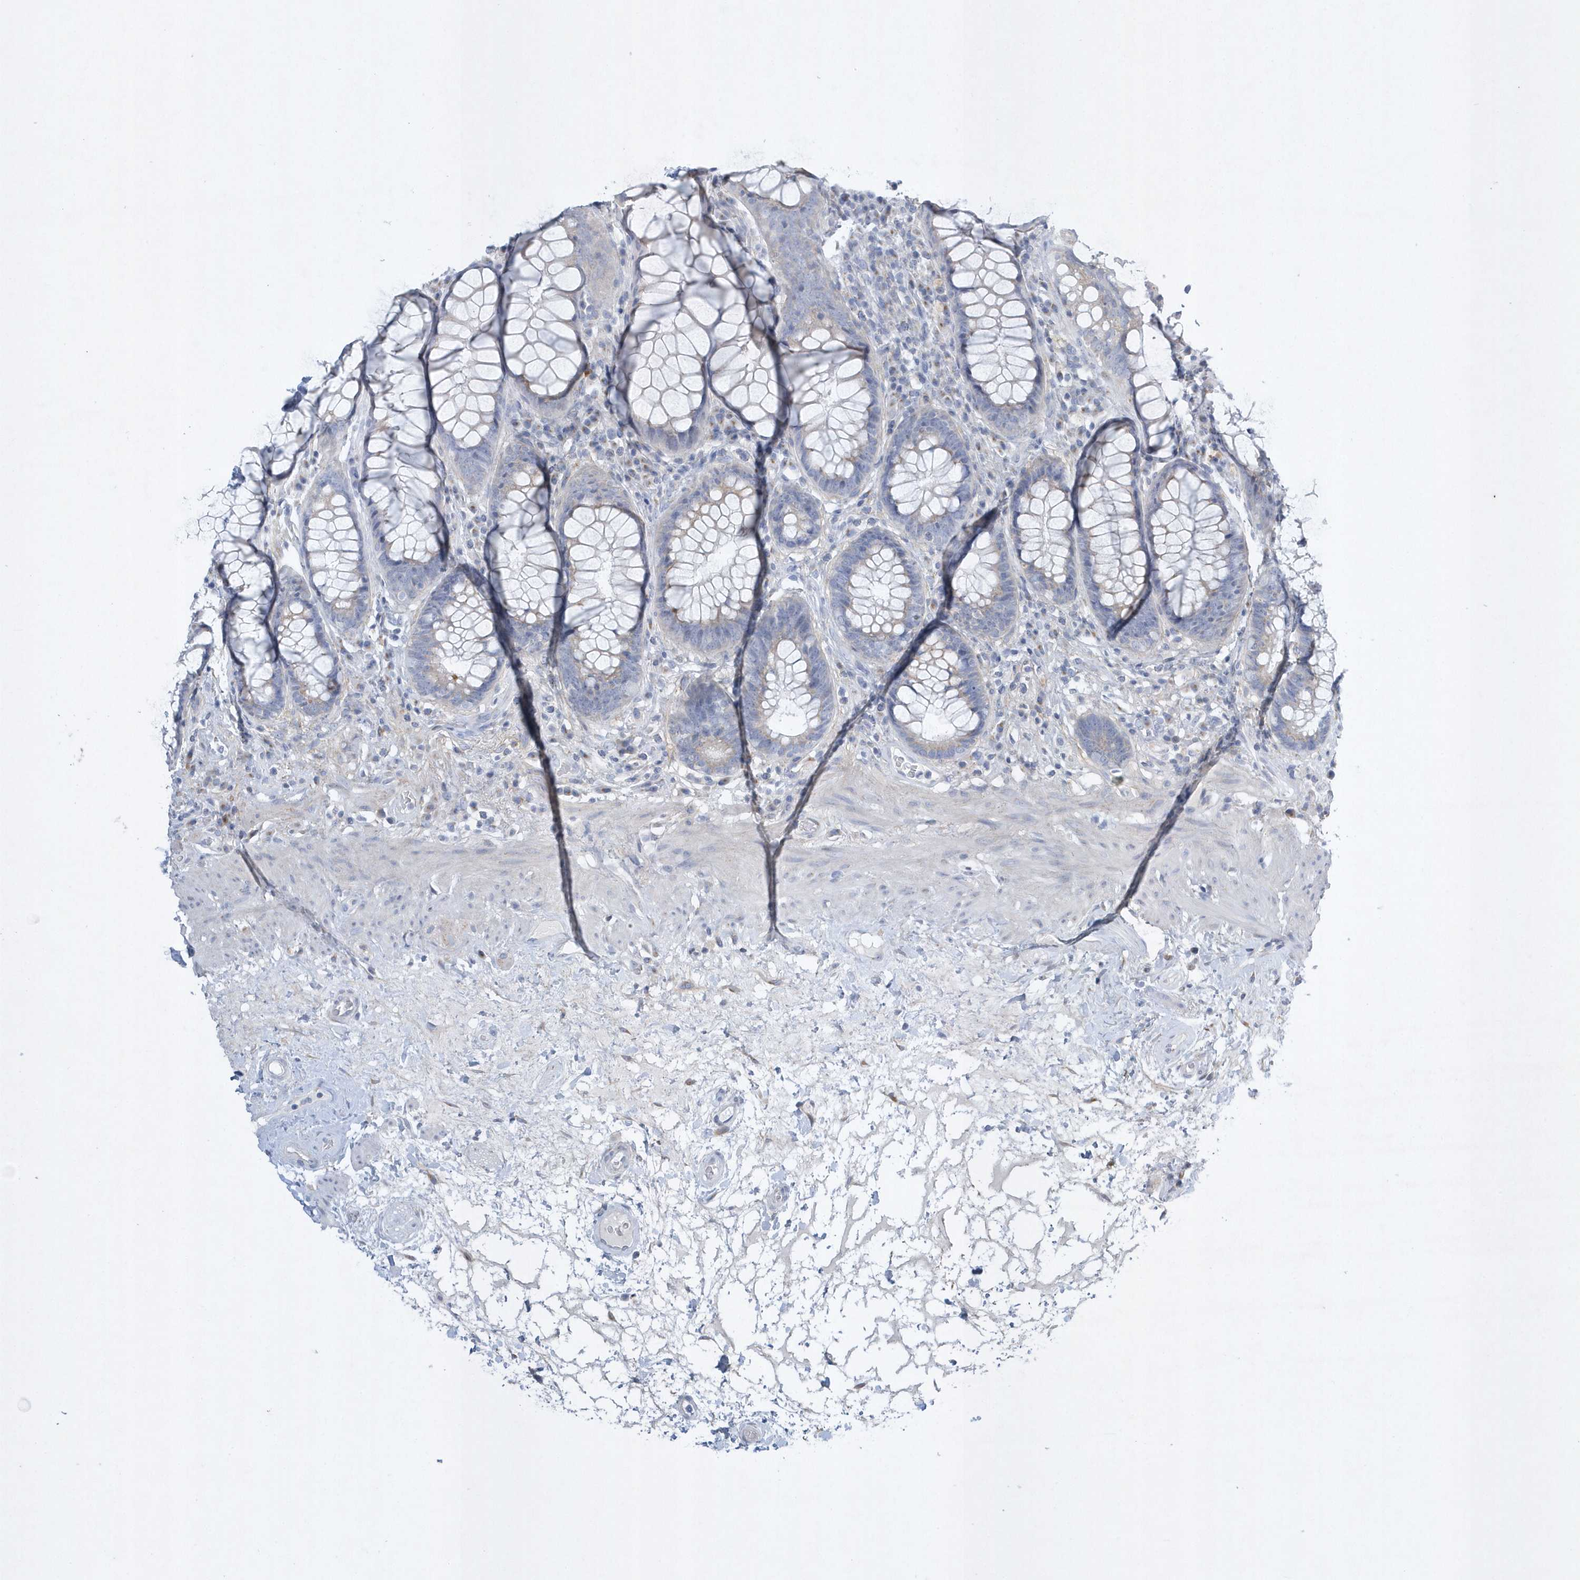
{"staining": {"intensity": "negative", "quantity": "none", "location": "none"}, "tissue": "rectum", "cell_type": "Glandular cells", "image_type": "normal", "snomed": [{"axis": "morphology", "description": "Normal tissue, NOS"}, {"axis": "topography", "description": "Rectum"}], "caption": "This is a photomicrograph of immunohistochemistry staining of normal rectum, which shows no staining in glandular cells.", "gene": "SPATA18", "patient": {"sex": "male", "age": 64}}